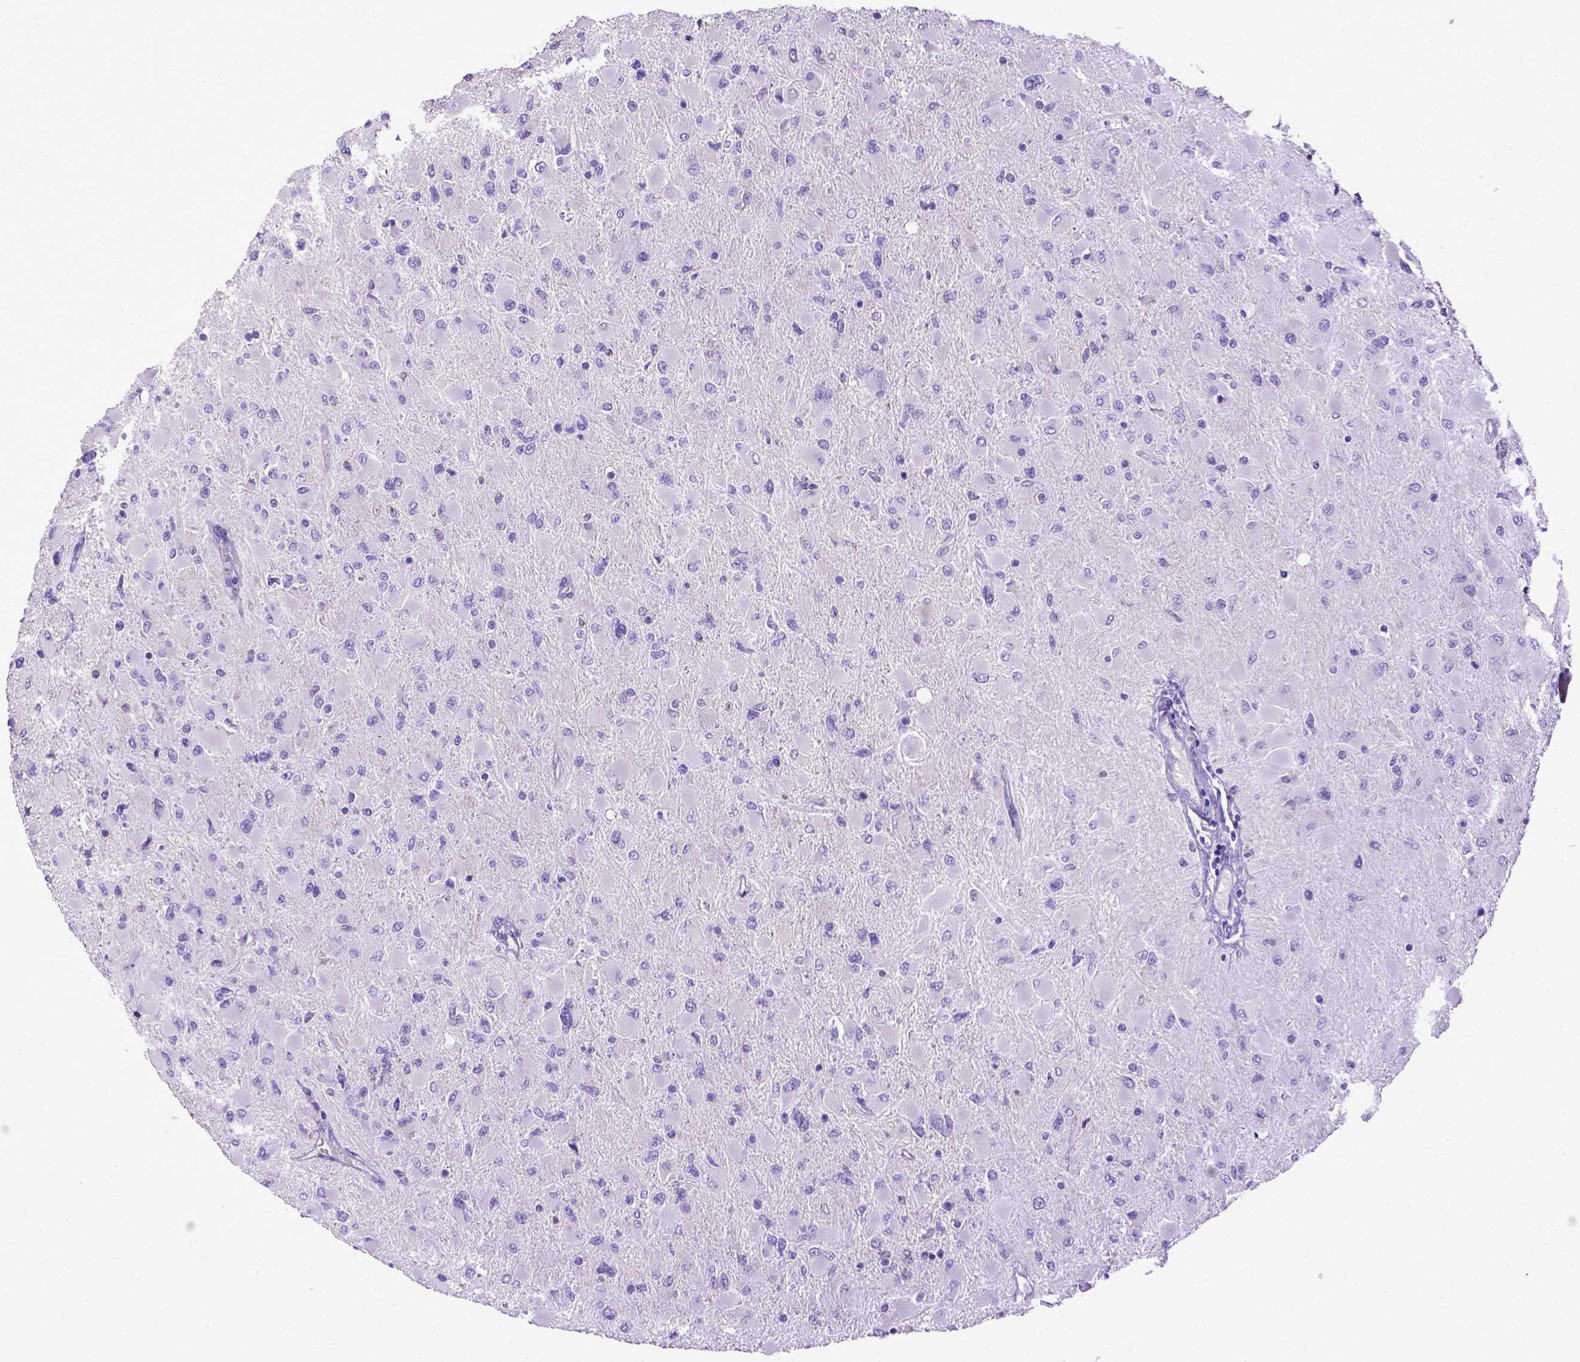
{"staining": {"intensity": "negative", "quantity": "none", "location": "none"}, "tissue": "glioma", "cell_type": "Tumor cells", "image_type": "cancer", "snomed": [{"axis": "morphology", "description": "Glioma, malignant, High grade"}, {"axis": "topography", "description": "Cerebral cortex"}], "caption": "High magnification brightfield microscopy of malignant glioma (high-grade) stained with DAB (3,3'-diaminobenzidine) (brown) and counterstained with hematoxylin (blue): tumor cells show no significant staining.", "gene": "SPEF1", "patient": {"sex": "female", "age": 36}}